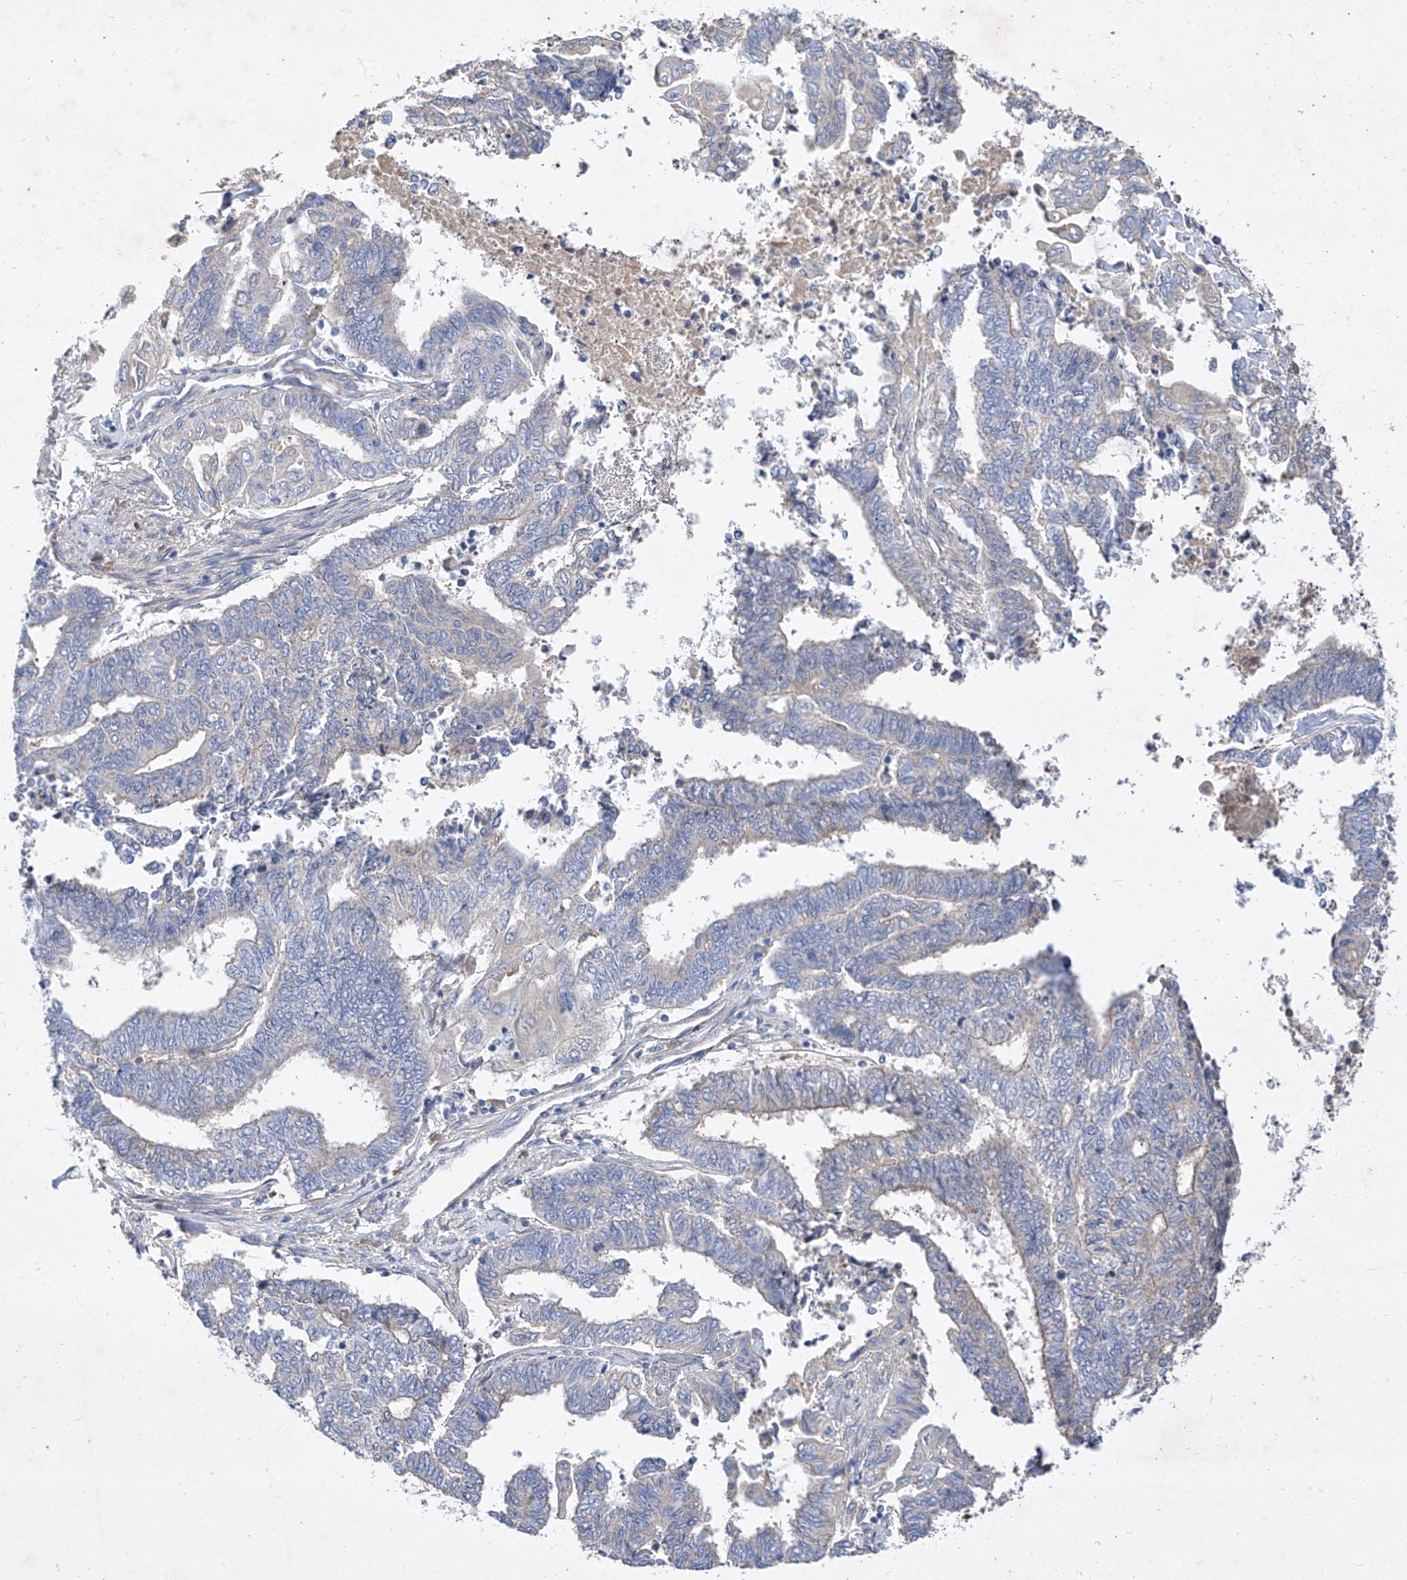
{"staining": {"intensity": "negative", "quantity": "none", "location": "none"}, "tissue": "endometrial cancer", "cell_type": "Tumor cells", "image_type": "cancer", "snomed": [{"axis": "morphology", "description": "Adenocarcinoma, NOS"}, {"axis": "topography", "description": "Uterus"}, {"axis": "topography", "description": "Endometrium"}], "caption": "Immunohistochemical staining of endometrial cancer (adenocarcinoma) exhibits no significant positivity in tumor cells.", "gene": "DIRAS3", "patient": {"sex": "female", "age": 70}}